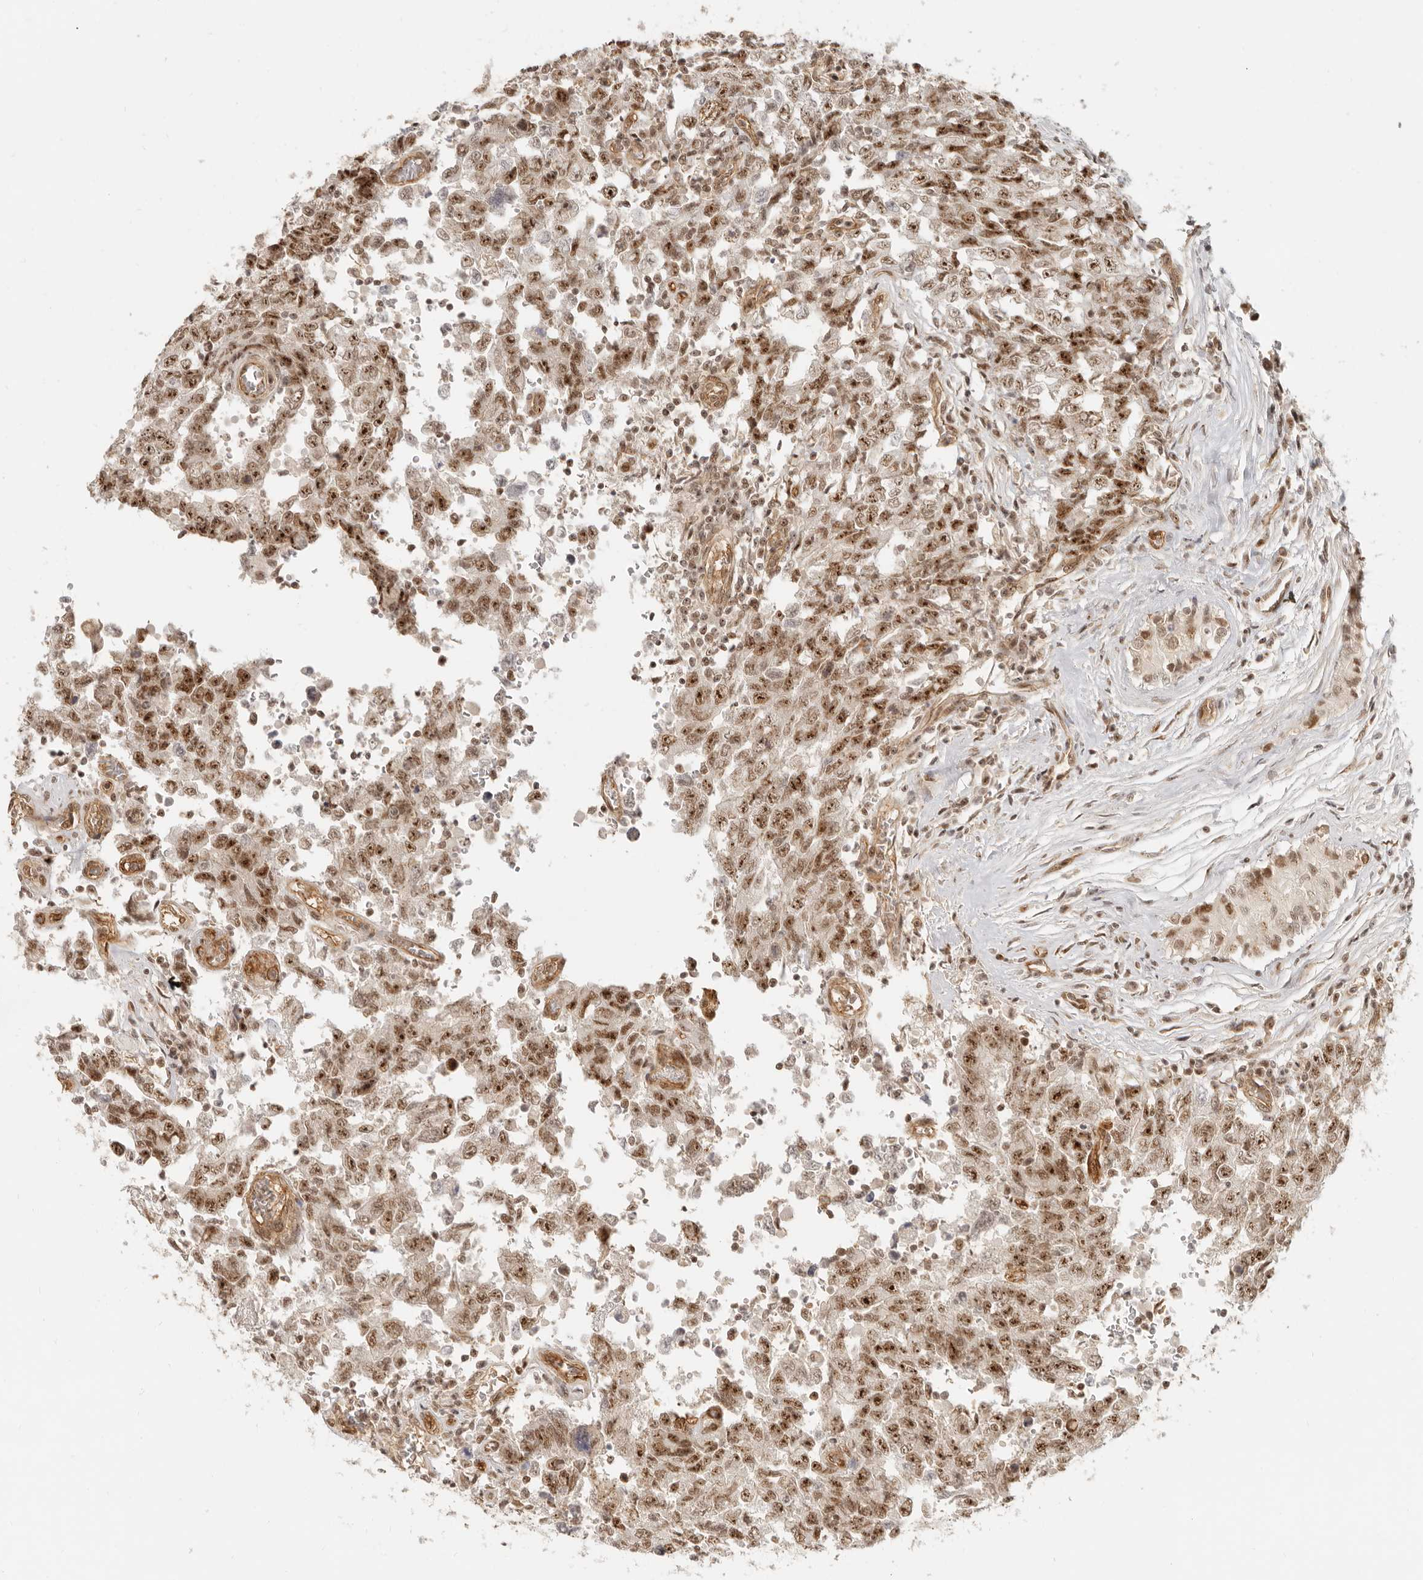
{"staining": {"intensity": "strong", "quantity": ">75%", "location": "nuclear"}, "tissue": "testis cancer", "cell_type": "Tumor cells", "image_type": "cancer", "snomed": [{"axis": "morphology", "description": "Carcinoma, Embryonal, NOS"}, {"axis": "topography", "description": "Testis"}], "caption": "This micrograph displays IHC staining of human testis cancer, with high strong nuclear expression in approximately >75% of tumor cells.", "gene": "BAP1", "patient": {"sex": "male", "age": 26}}